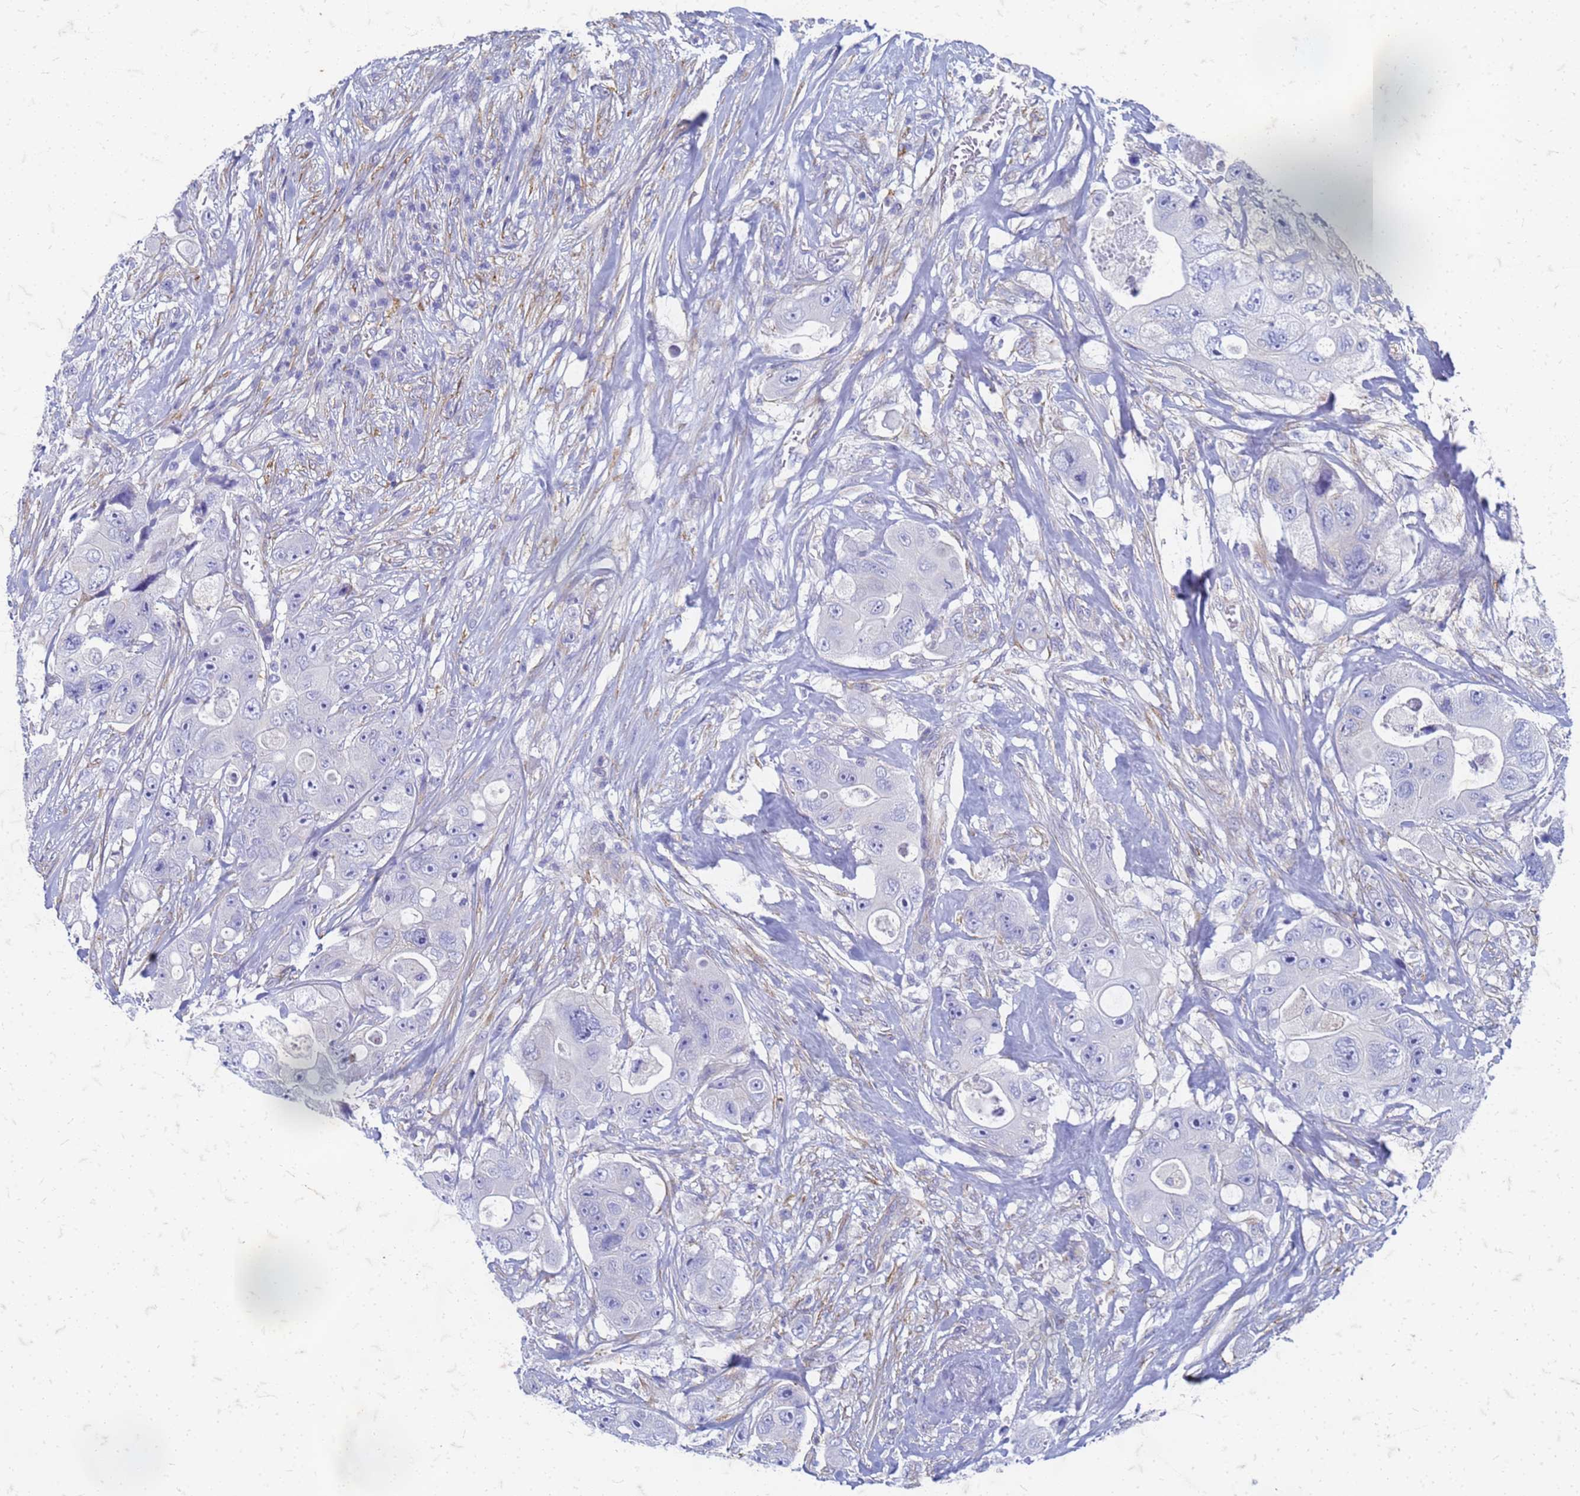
{"staining": {"intensity": "negative", "quantity": "none", "location": "none"}, "tissue": "colorectal cancer", "cell_type": "Tumor cells", "image_type": "cancer", "snomed": [{"axis": "morphology", "description": "Adenocarcinoma, NOS"}, {"axis": "topography", "description": "Colon"}], "caption": "Immunohistochemistry micrograph of neoplastic tissue: human adenocarcinoma (colorectal) stained with DAB exhibits no significant protein staining in tumor cells.", "gene": "TRIM64B", "patient": {"sex": "female", "age": 46}}